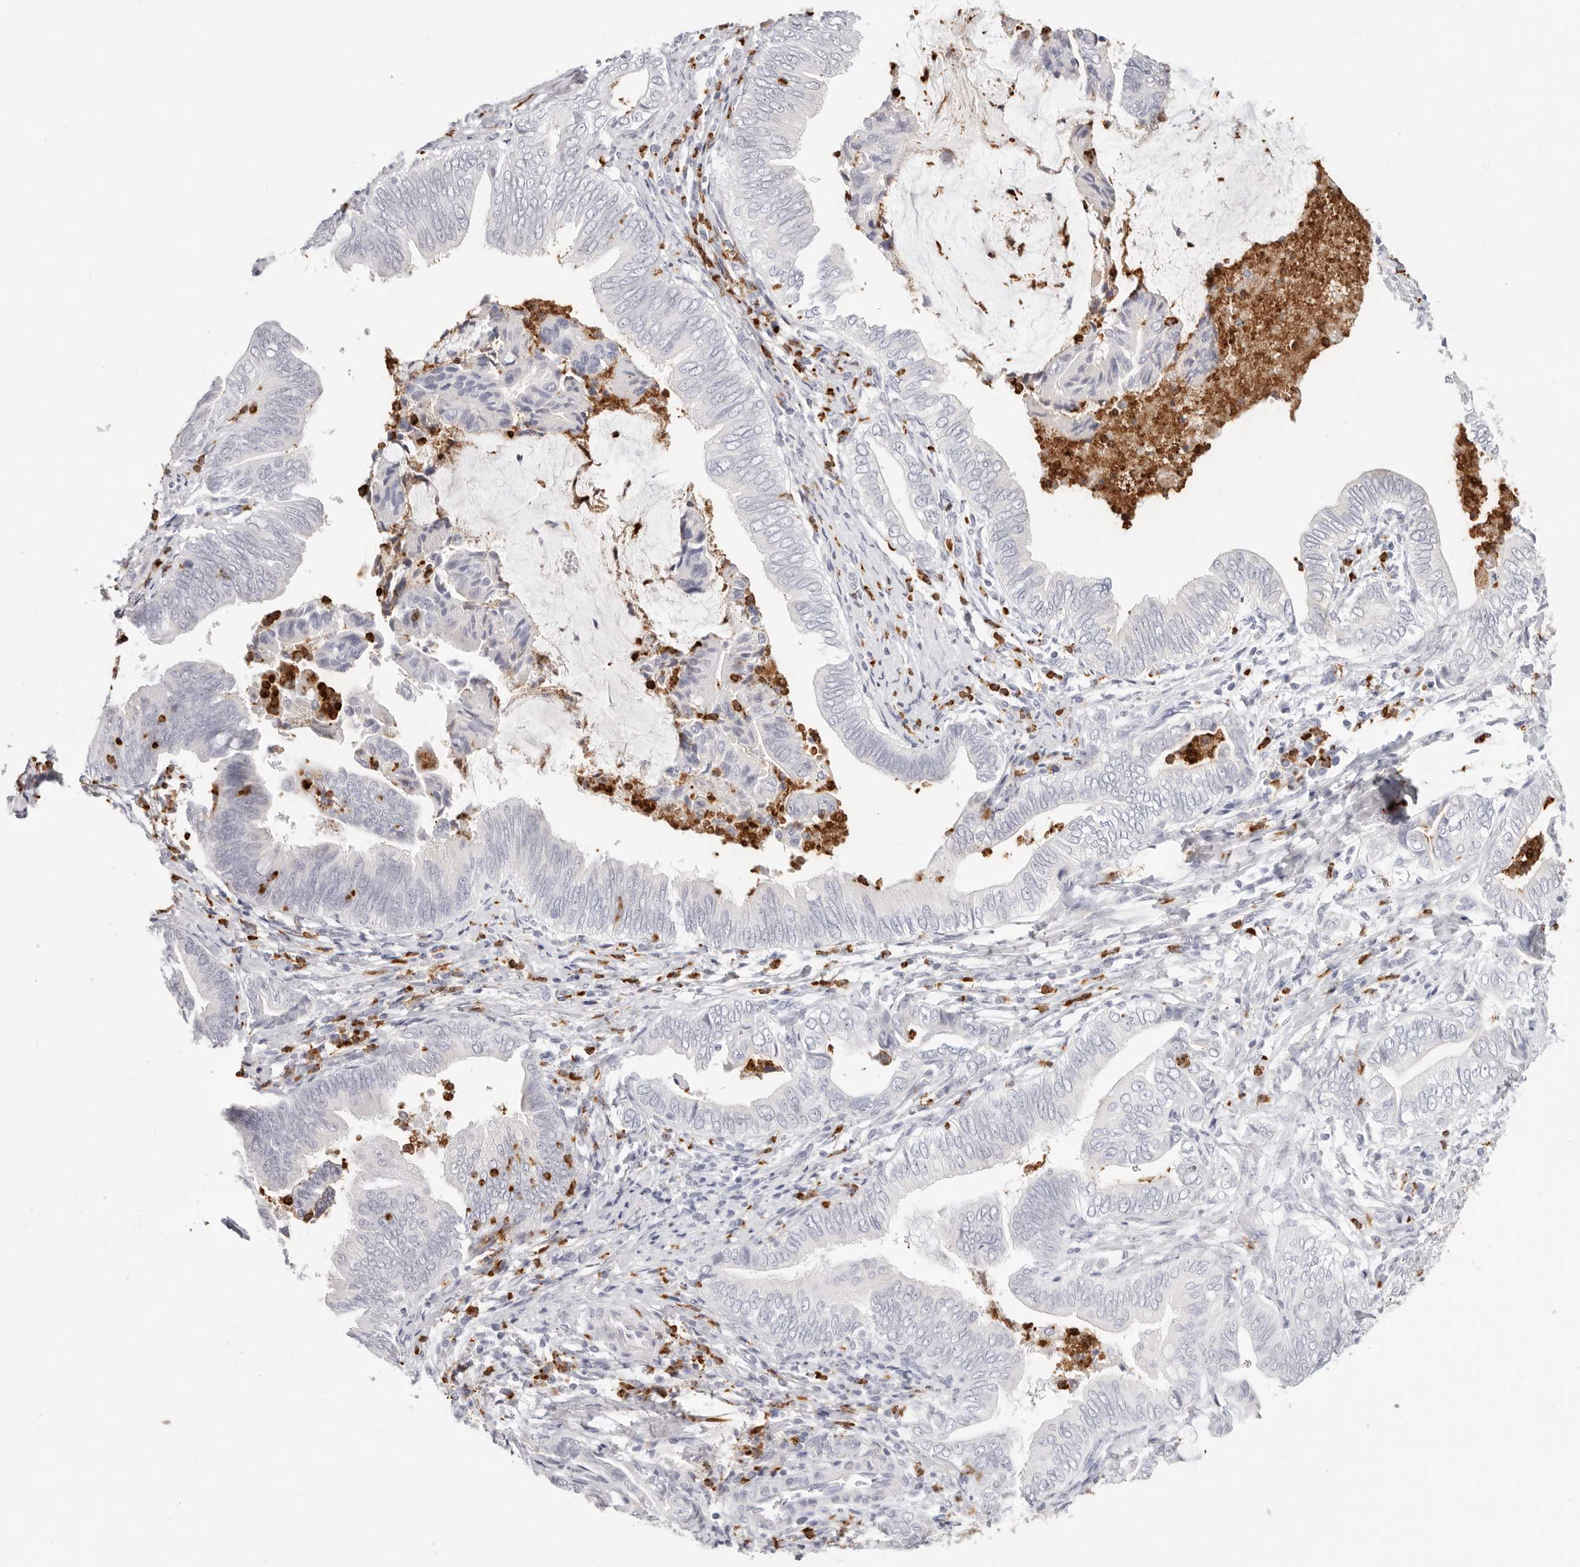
{"staining": {"intensity": "negative", "quantity": "none", "location": "none"}, "tissue": "pancreatic cancer", "cell_type": "Tumor cells", "image_type": "cancer", "snomed": [{"axis": "morphology", "description": "Adenocarcinoma, NOS"}, {"axis": "topography", "description": "Pancreas"}], "caption": "Human pancreatic cancer (adenocarcinoma) stained for a protein using immunohistochemistry (IHC) shows no staining in tumor cells.", "gene": "CAMP", "patient": {"sex": "male", "age": 75}}